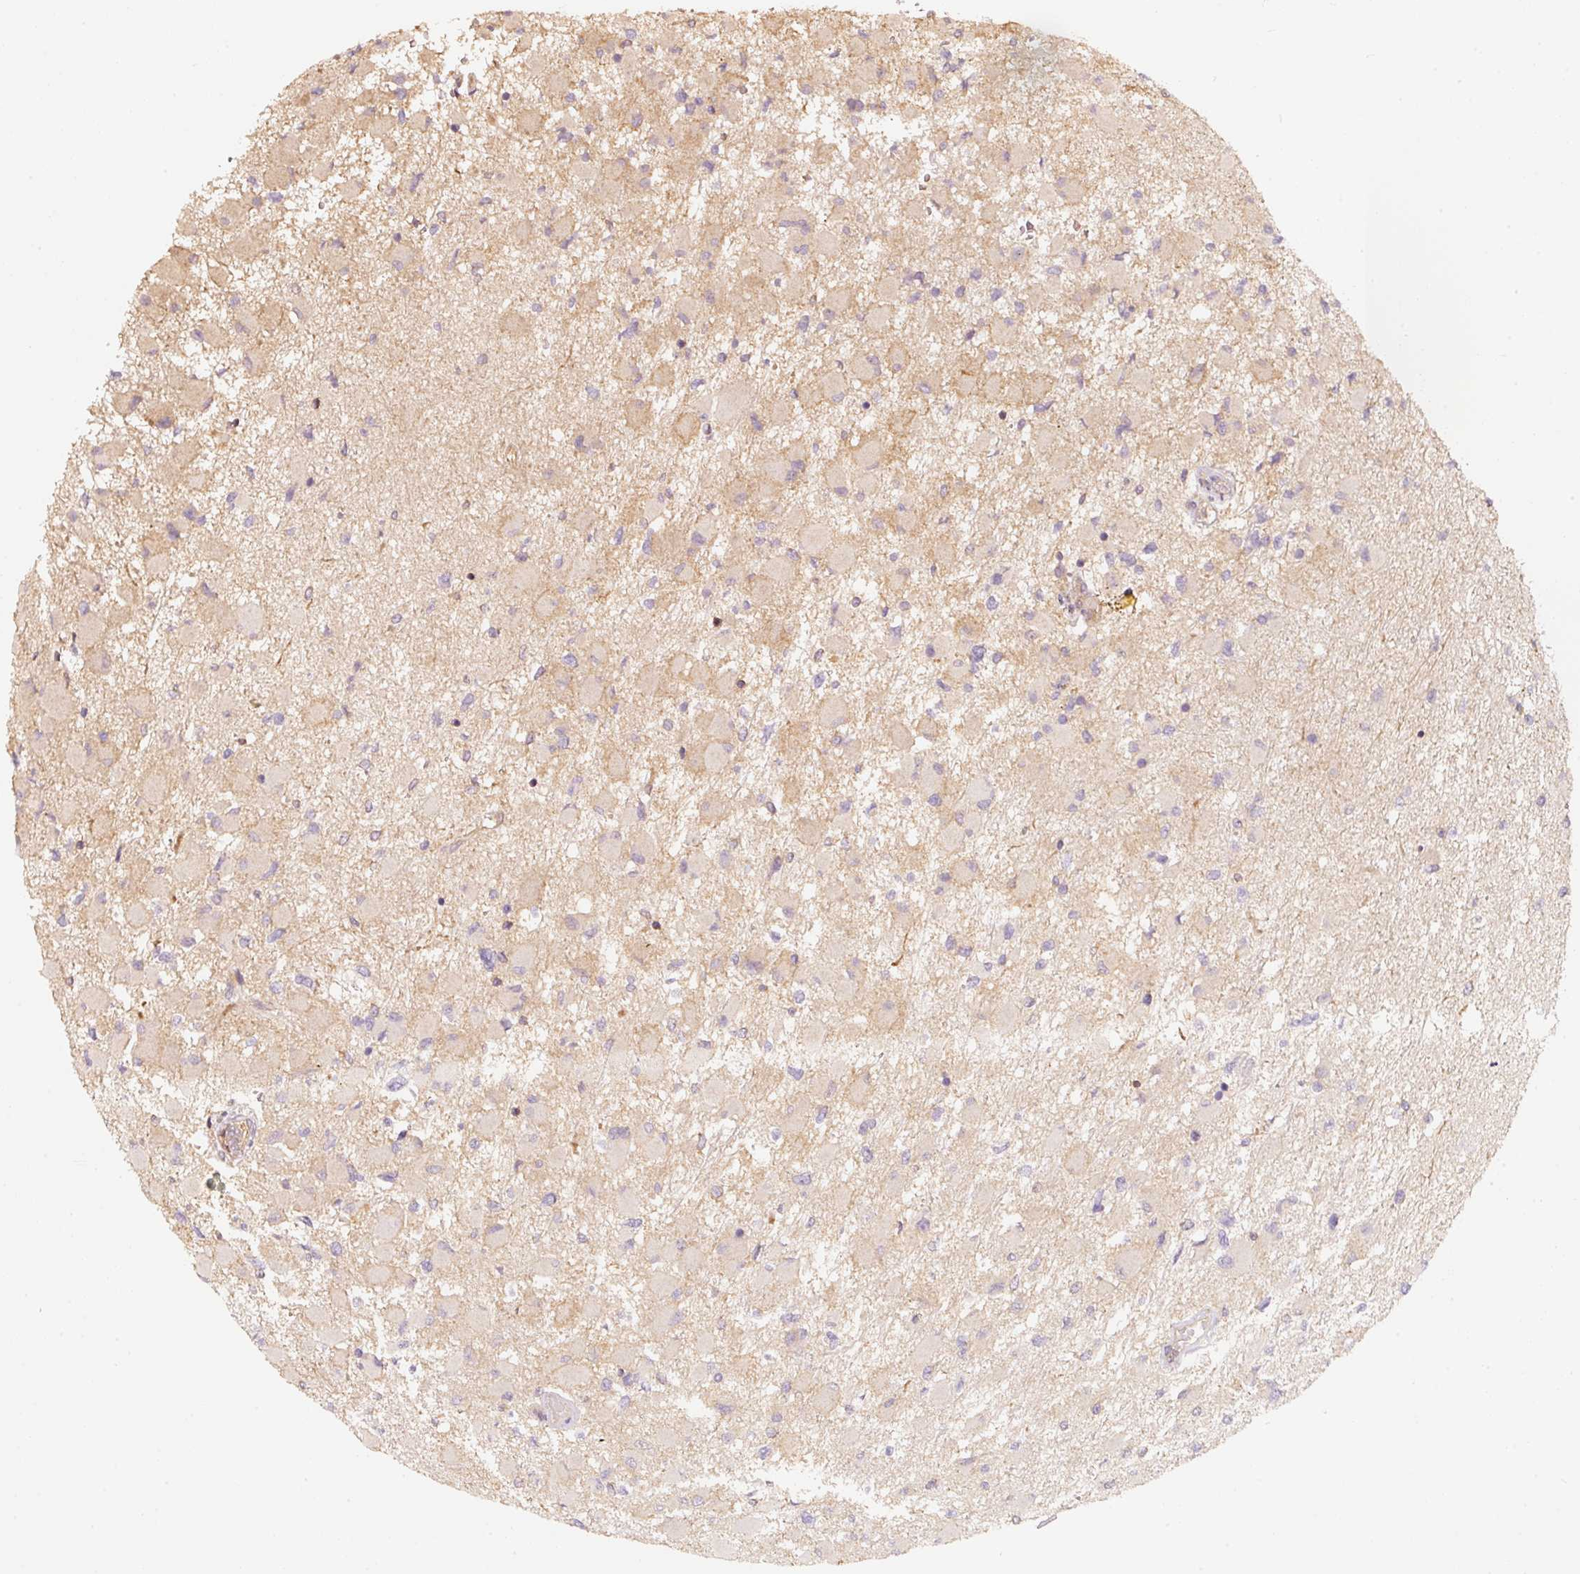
{"staining": {"intensity": "negative", "quantity": "none", "location": "none"}, "tissue": "glioma", "cell_type": "Tumor cells", "image_type": "cancer", "snomed": [{"axis": "morphology", "description": "Glioma, malignant, High grade"}, {"axis": "topography", "description": "Cerebral cortex"}], "caption": "High power microscopy photomicrograph of an immunohistochemistry photomicrograph of malignant high-grade glioma, revealing no significant staining in tumor cells. Brightfield microscopy of immunohistochemistry (IHC) stained with DAB (brown) and hematoxylin (blue), captured at high magnification.", "gene": "CEP95", "patient": {"sex": "female", "age": 36}}